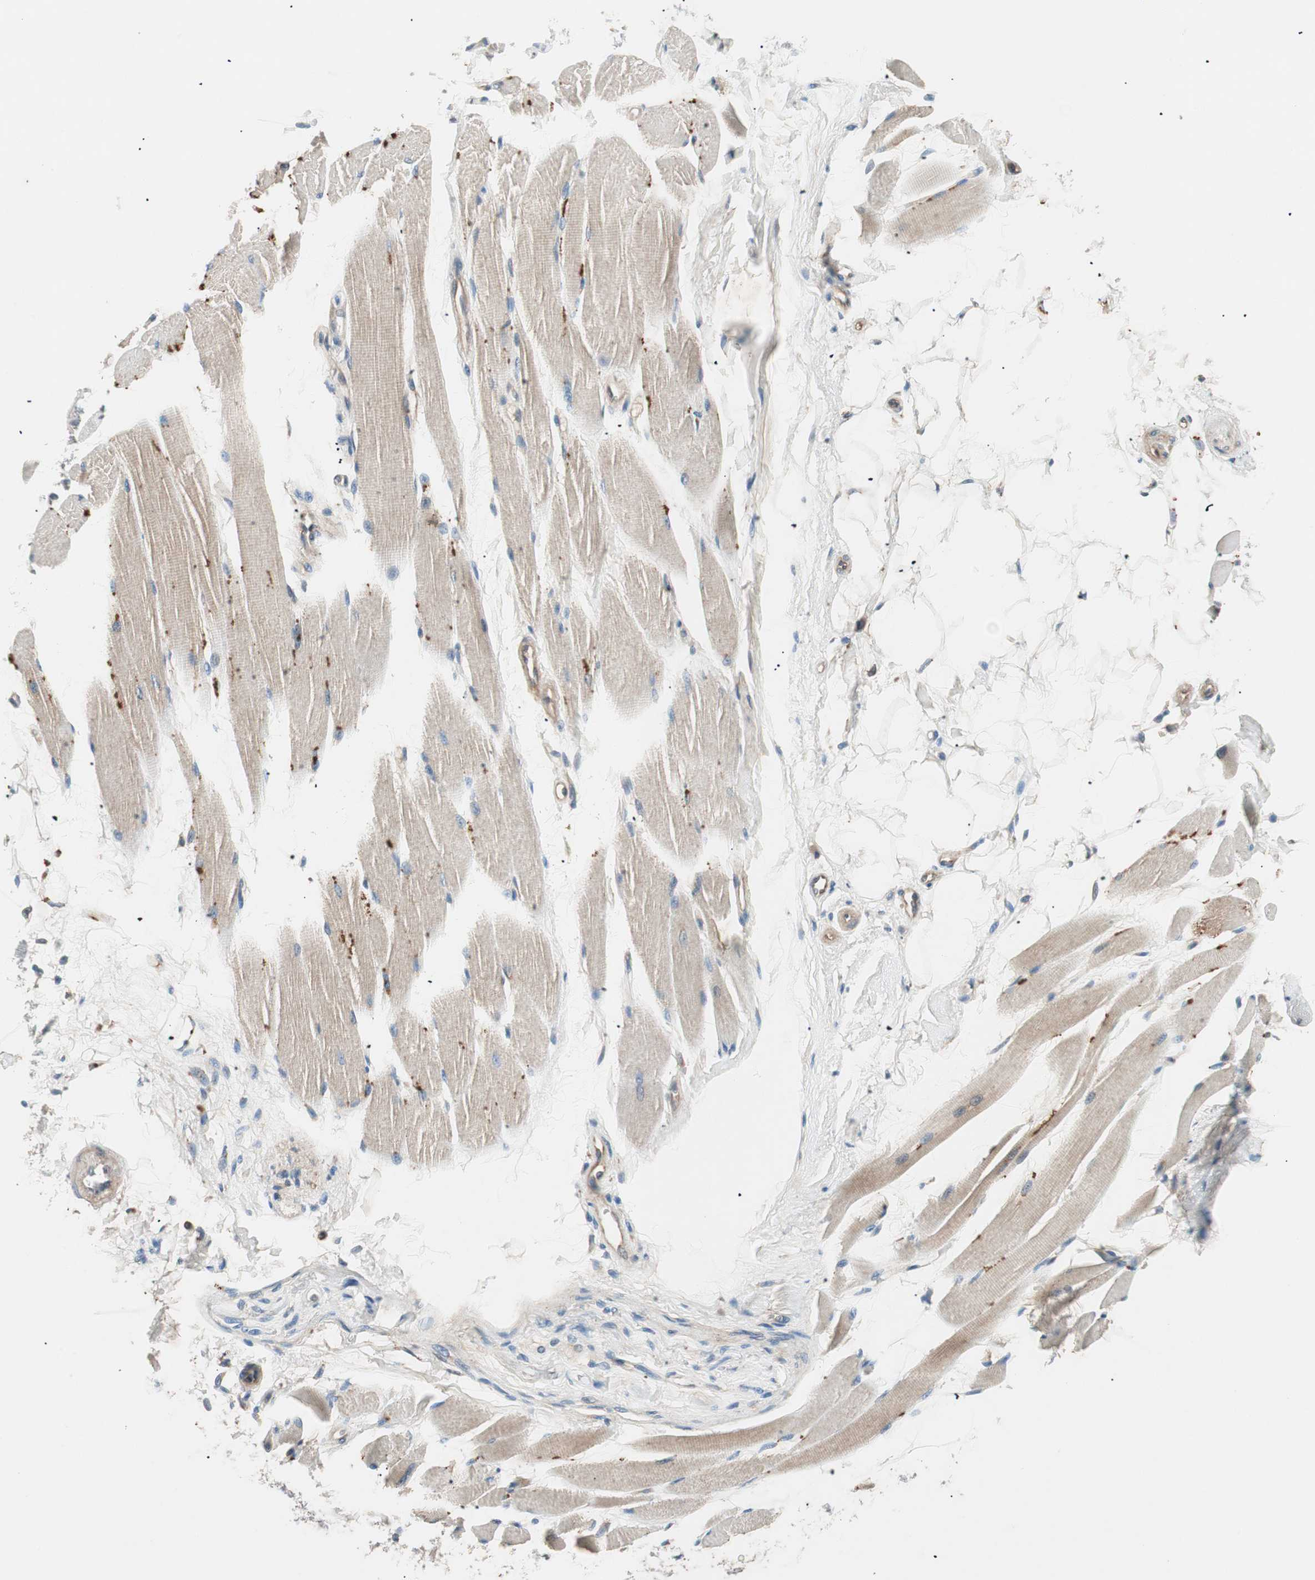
{"staining": {"intensity": "weak", "quantity": ">75%", "location": "cytoplasmic/membranous"}, "tissue": "skeletal muscle", "cell_type": "Myocytes", "image_type": "normal", "snomed": [{"axis": "morphology", "description": "Normal tissue, NOS"}, {"axis": "topography", "description": "Skeletal muscle"}, {"axis": "topography", "description": "Peripheral nerve tissue"}], "caption": "Protein analysis of benign skeletal muscle reveals weak cytoplasmic/membranous expression in approximately >75% of myocytes. Ihc stains the protein in brown and the nuclei are stained blue.", "gene": "HPN", "patient": {"sex": "female", "age": 84}}